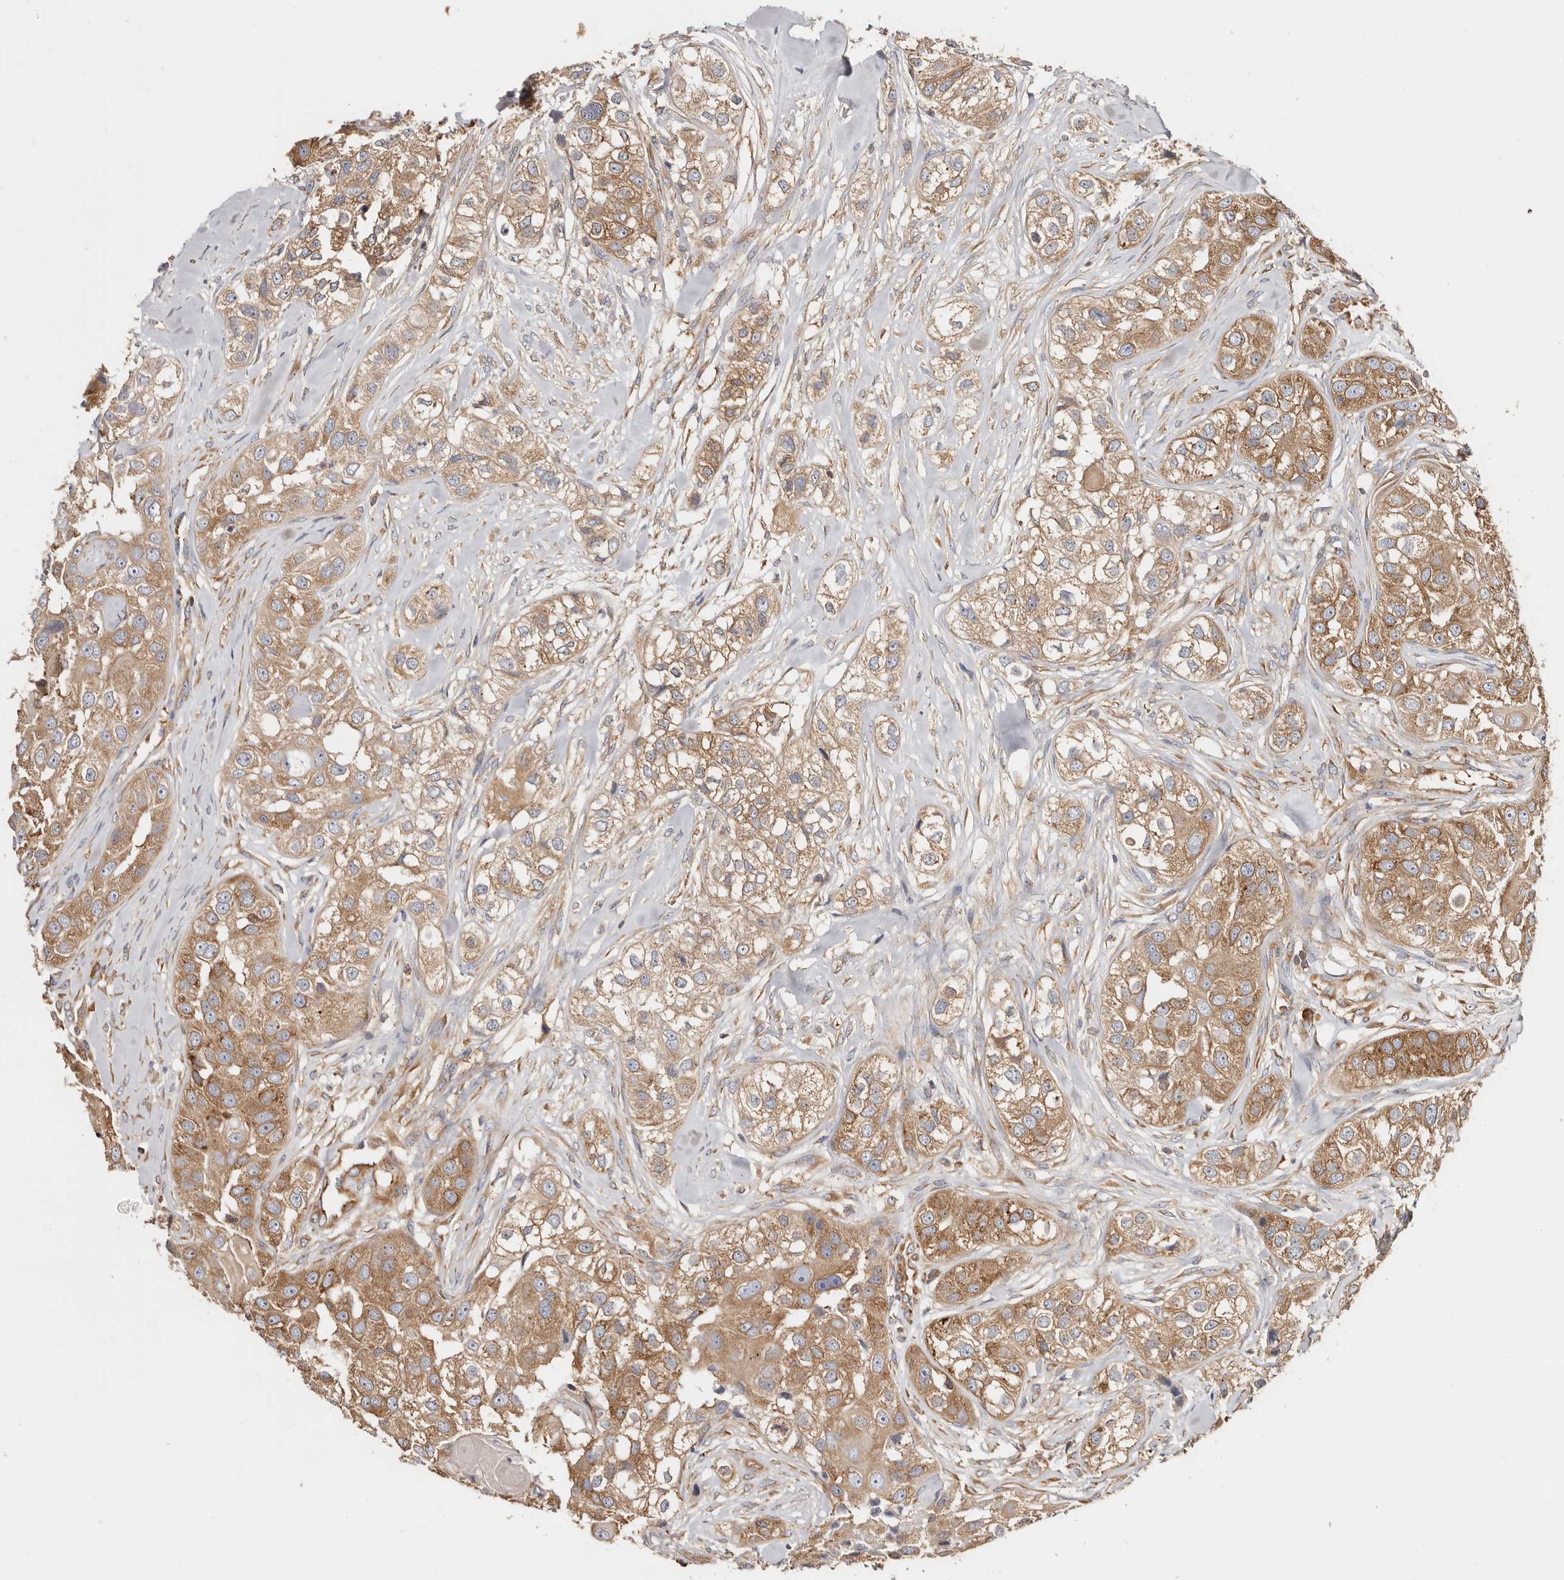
{"staining": {"intensity": "moderate", "quantity": ">75%", "location": "cytoplasmic/membranous"}, "tissue": "head and neck cancer", "cell_type": "Tumor cells", "image_type": "cancer", "snomed": [{"axis": "morphology", "description": "Normal tissue, NOS"}, {"axis": "morphology", "description": "Squamous cell carcinoma, NOS"}, {"axis": "topography", "description": "Skeletal muscle"}, {"axis": "topography", "description": "Head-Neck"}], "caption": "Tumor cells display moderate cytoplasmic/membranous staining in about >75% of cells in head and neck cancer (squamous cell carcinoma).", "gene": "EPRS1", "patient": {"sex": "male", "age": 51}}